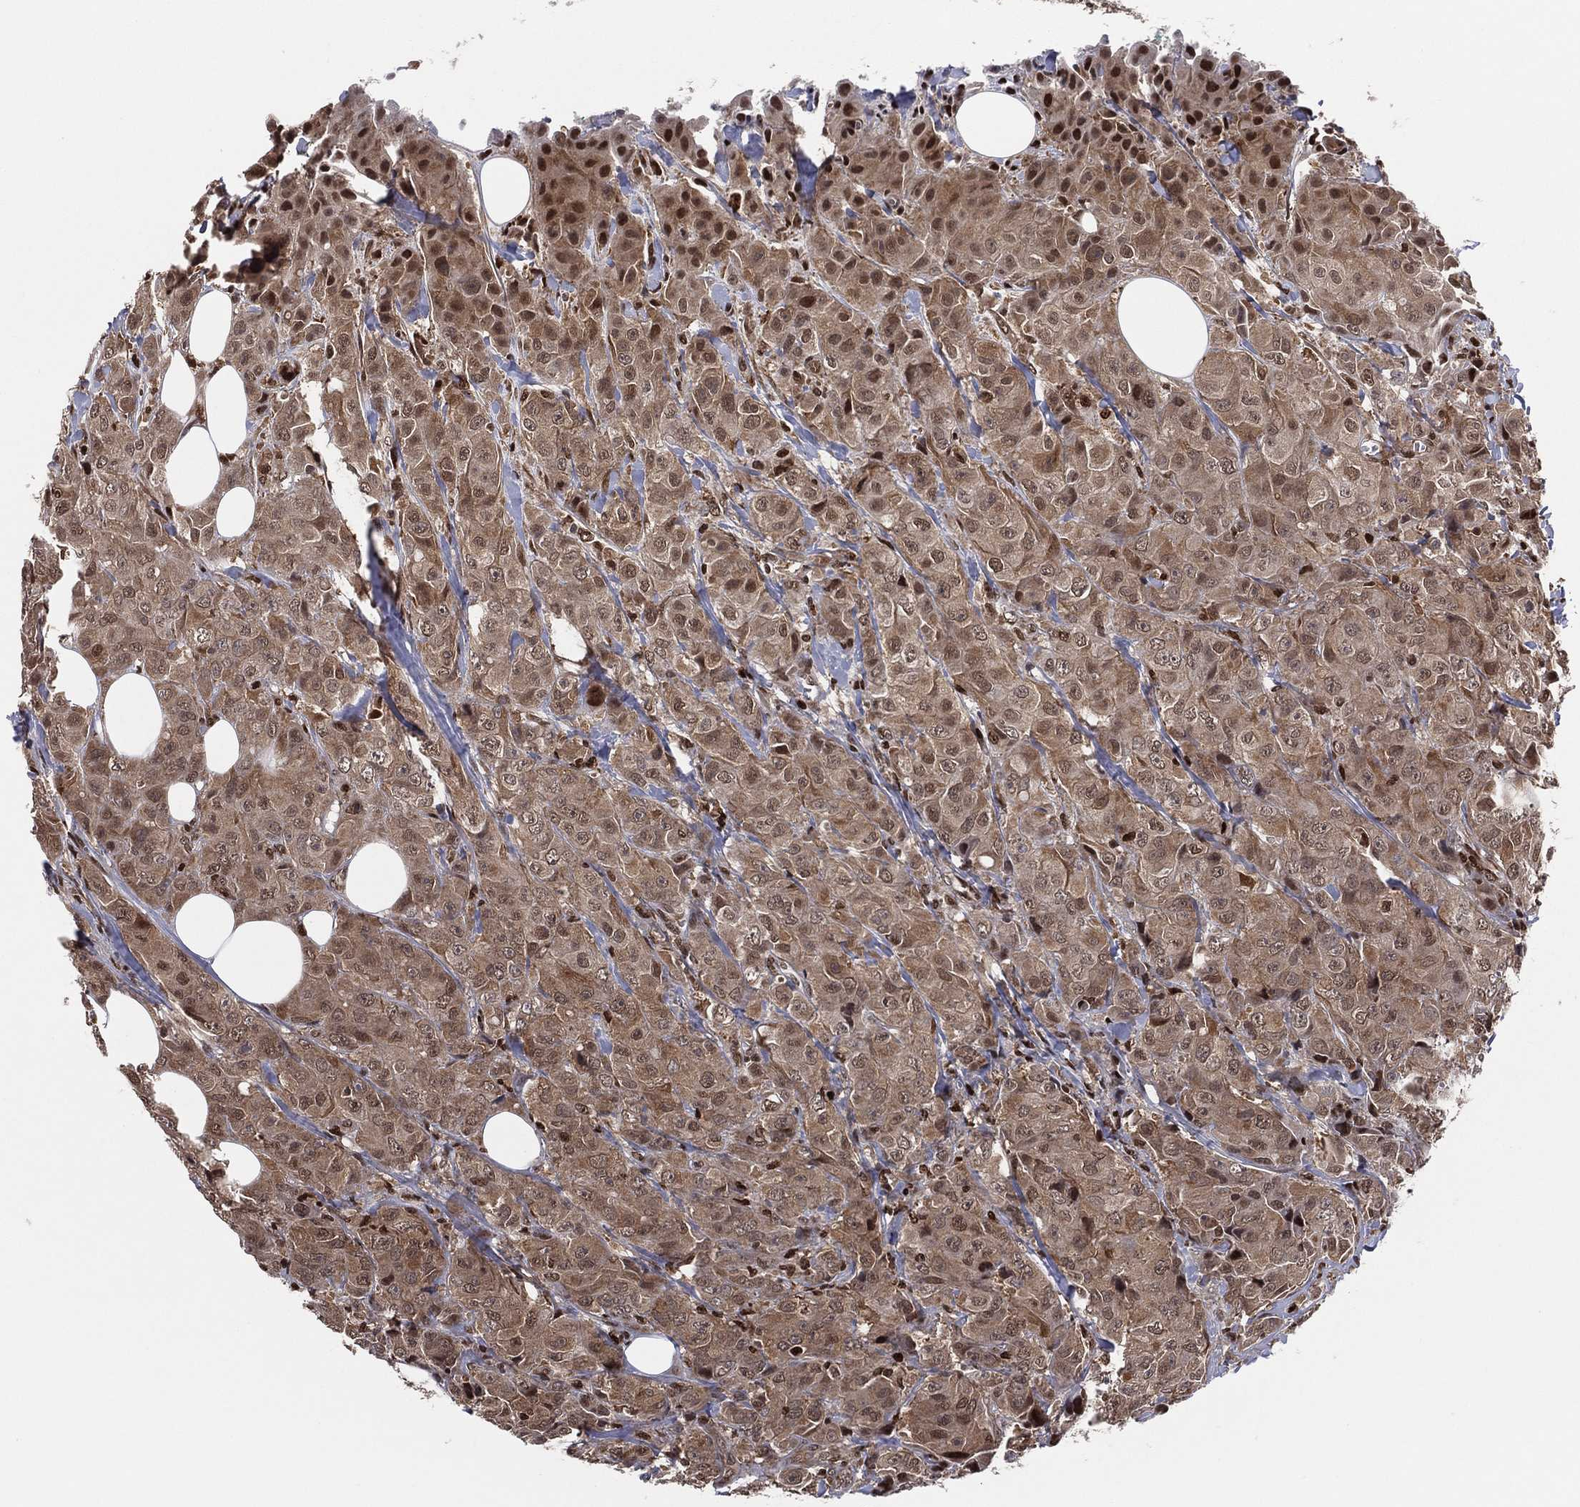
{"staining": {"intensity": "moderate", "quantity": ">75%", "location": "cytoplasmic/membranous,nuclear"}, "tissue": "breast cancer", "cell_type": "Tumor cells", "image_type": "cancer", "snomed": [{"axis": "morphology", "description": "Duct carcinoma"}, {"axis": "topography", "description": "Breast"}], "caption": "Brown immunohistochemical staining in breast cancer (intraductal carcinoma) exhibits moderate cytoplasmic/membranous and nuclear positivity in approximately >75% of tumor cells. Nuclei are stained in blue.", "gene": "PSMA1", "patient": {"sex": "female", "age": 43}}